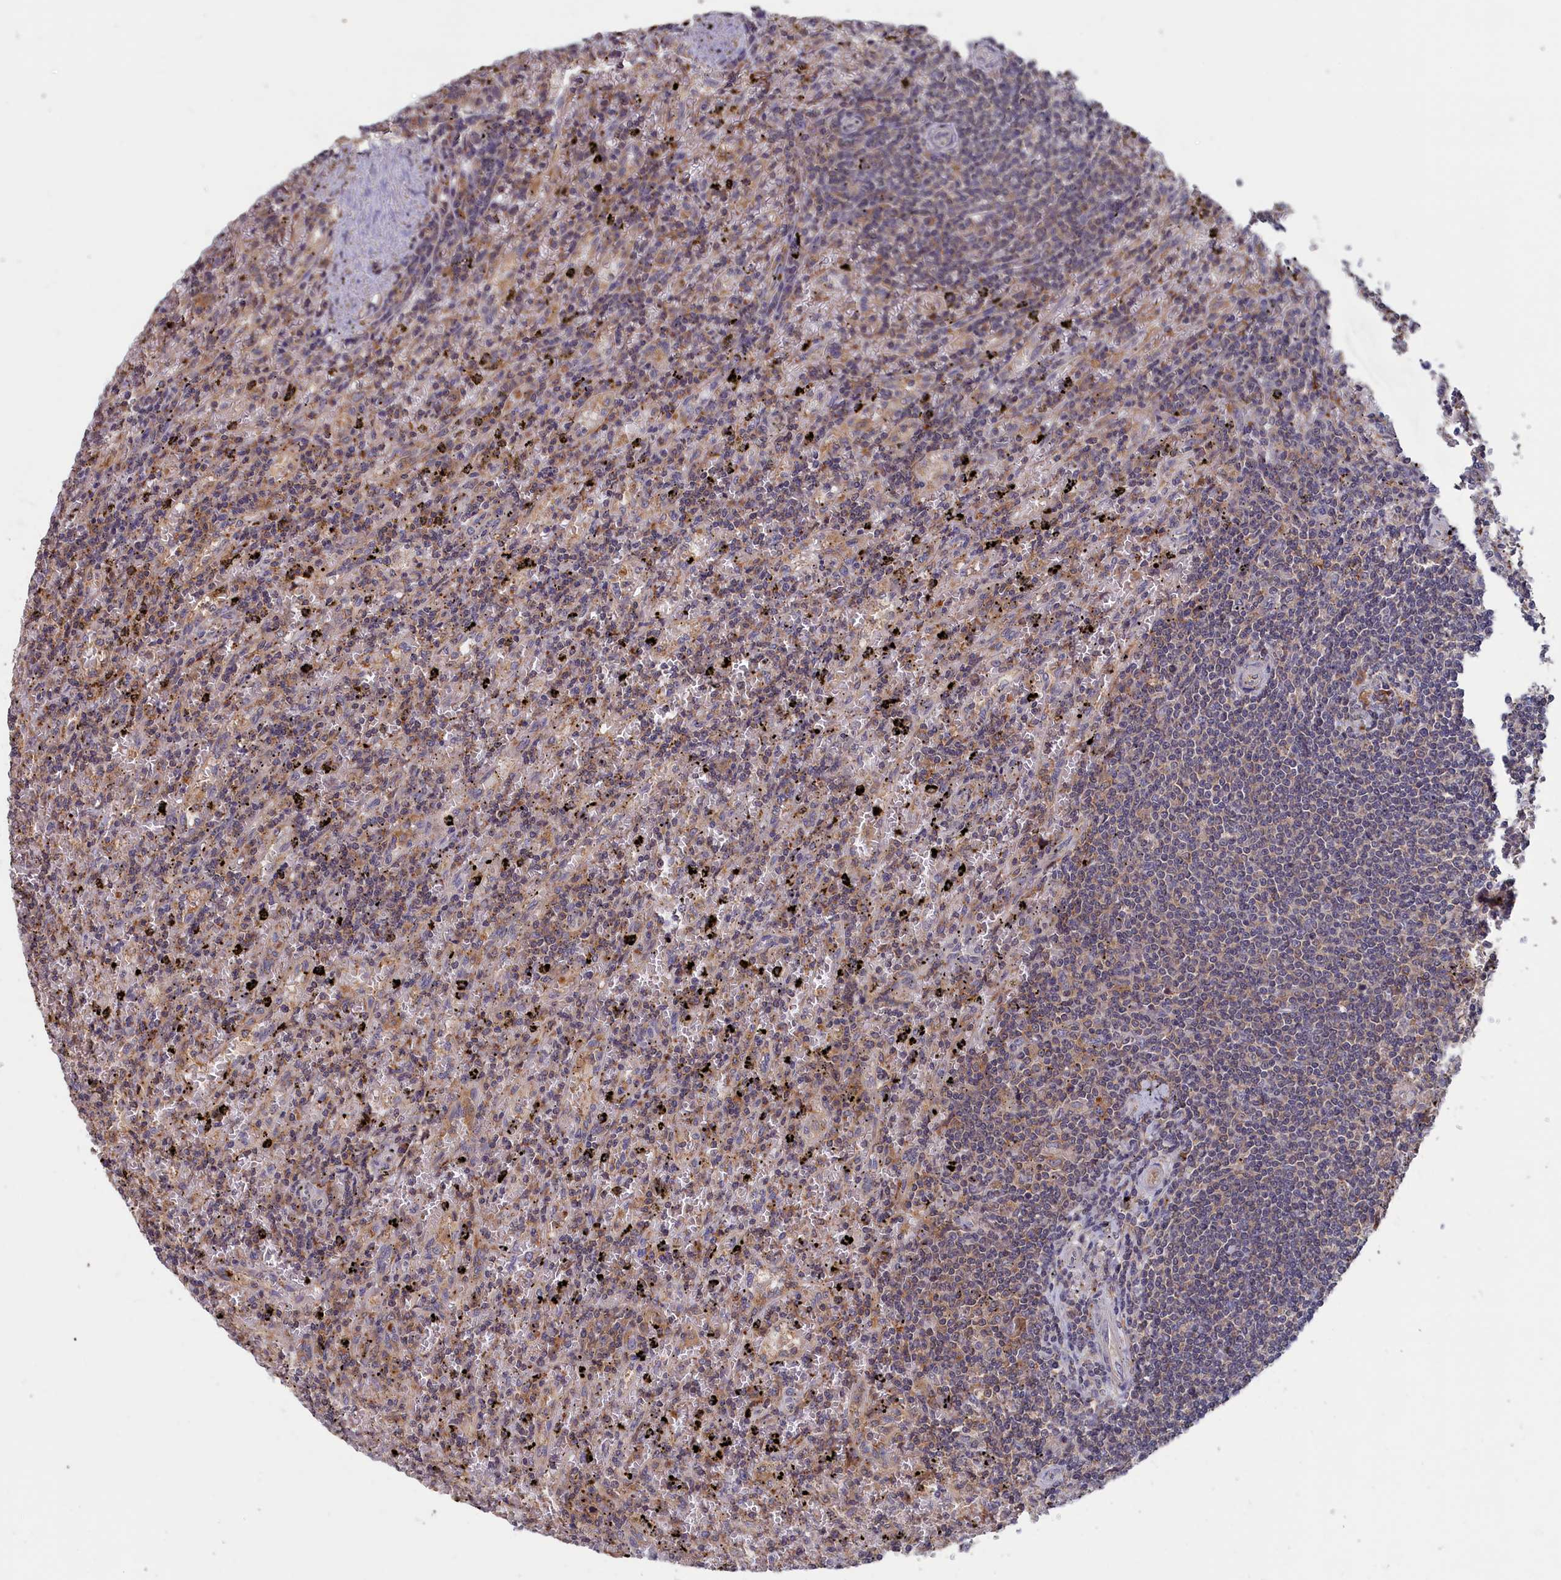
{"staining": {"intensity": "weak", "quantity": "<25%", "location": "cytoplasmic/membranous"}, "tissue": "lymphoma", "cell_type": "Tumor cells", "image_type": "cancer", "snomed": [{"axis": "morphology", "description": "Malignant lymphoma, non-Hodgkin's type, Low grade"}, {"axis": "topography", "description": "Spleen"}], "caption": "This image is of lymphoma stained with immunohistochemistry (IHC) to label a protein in brown with the nuclei are counter-stained blue. There is no expression in tumor cells.", "gene": "CACTIN", "patient": {"sex": "male", "age": 76}}